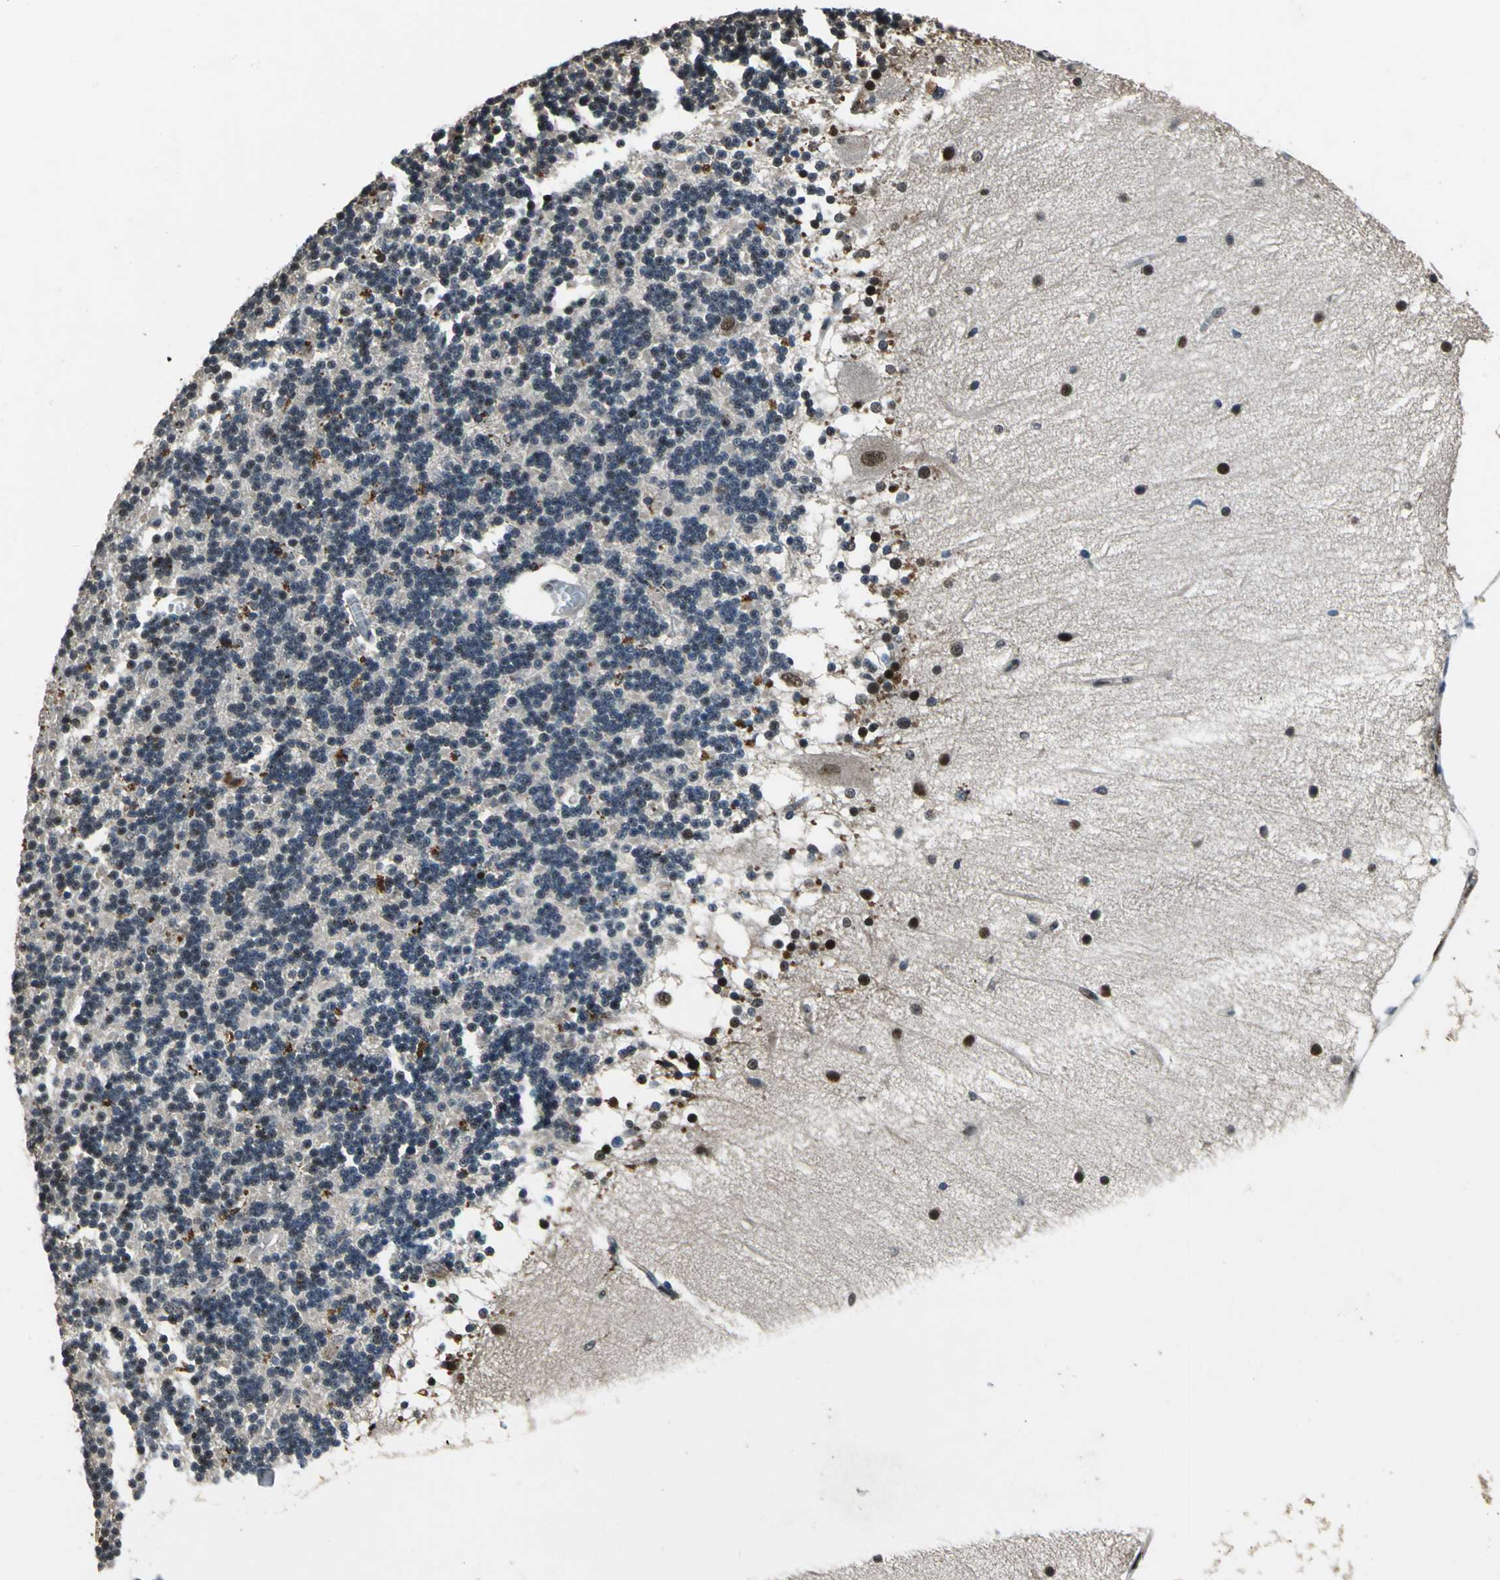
{"staining": {"intensity": "moderate", "quantity": ">75%", "location": "nuclear"}, "tissue": "cerebellum", "cell_type": "Cells in granular layer", "image_type": "normal", "snomed": [{"axis": "morphology", "description": "Normal tissue, NOS"}, {"axis": "topography", "description": "Cerebellum"}], "caption": "A brown stain labels moderate nuclear staining of a protein in cells in granular layer of unremarkable cerebellum. The protein is stained brown, and the nuclei are stained in blue (DAB IHC with brightfield microscopy, high magnification).", "gene": "MIS18BP1", "patient": {"sex": "female", "age": 54}}